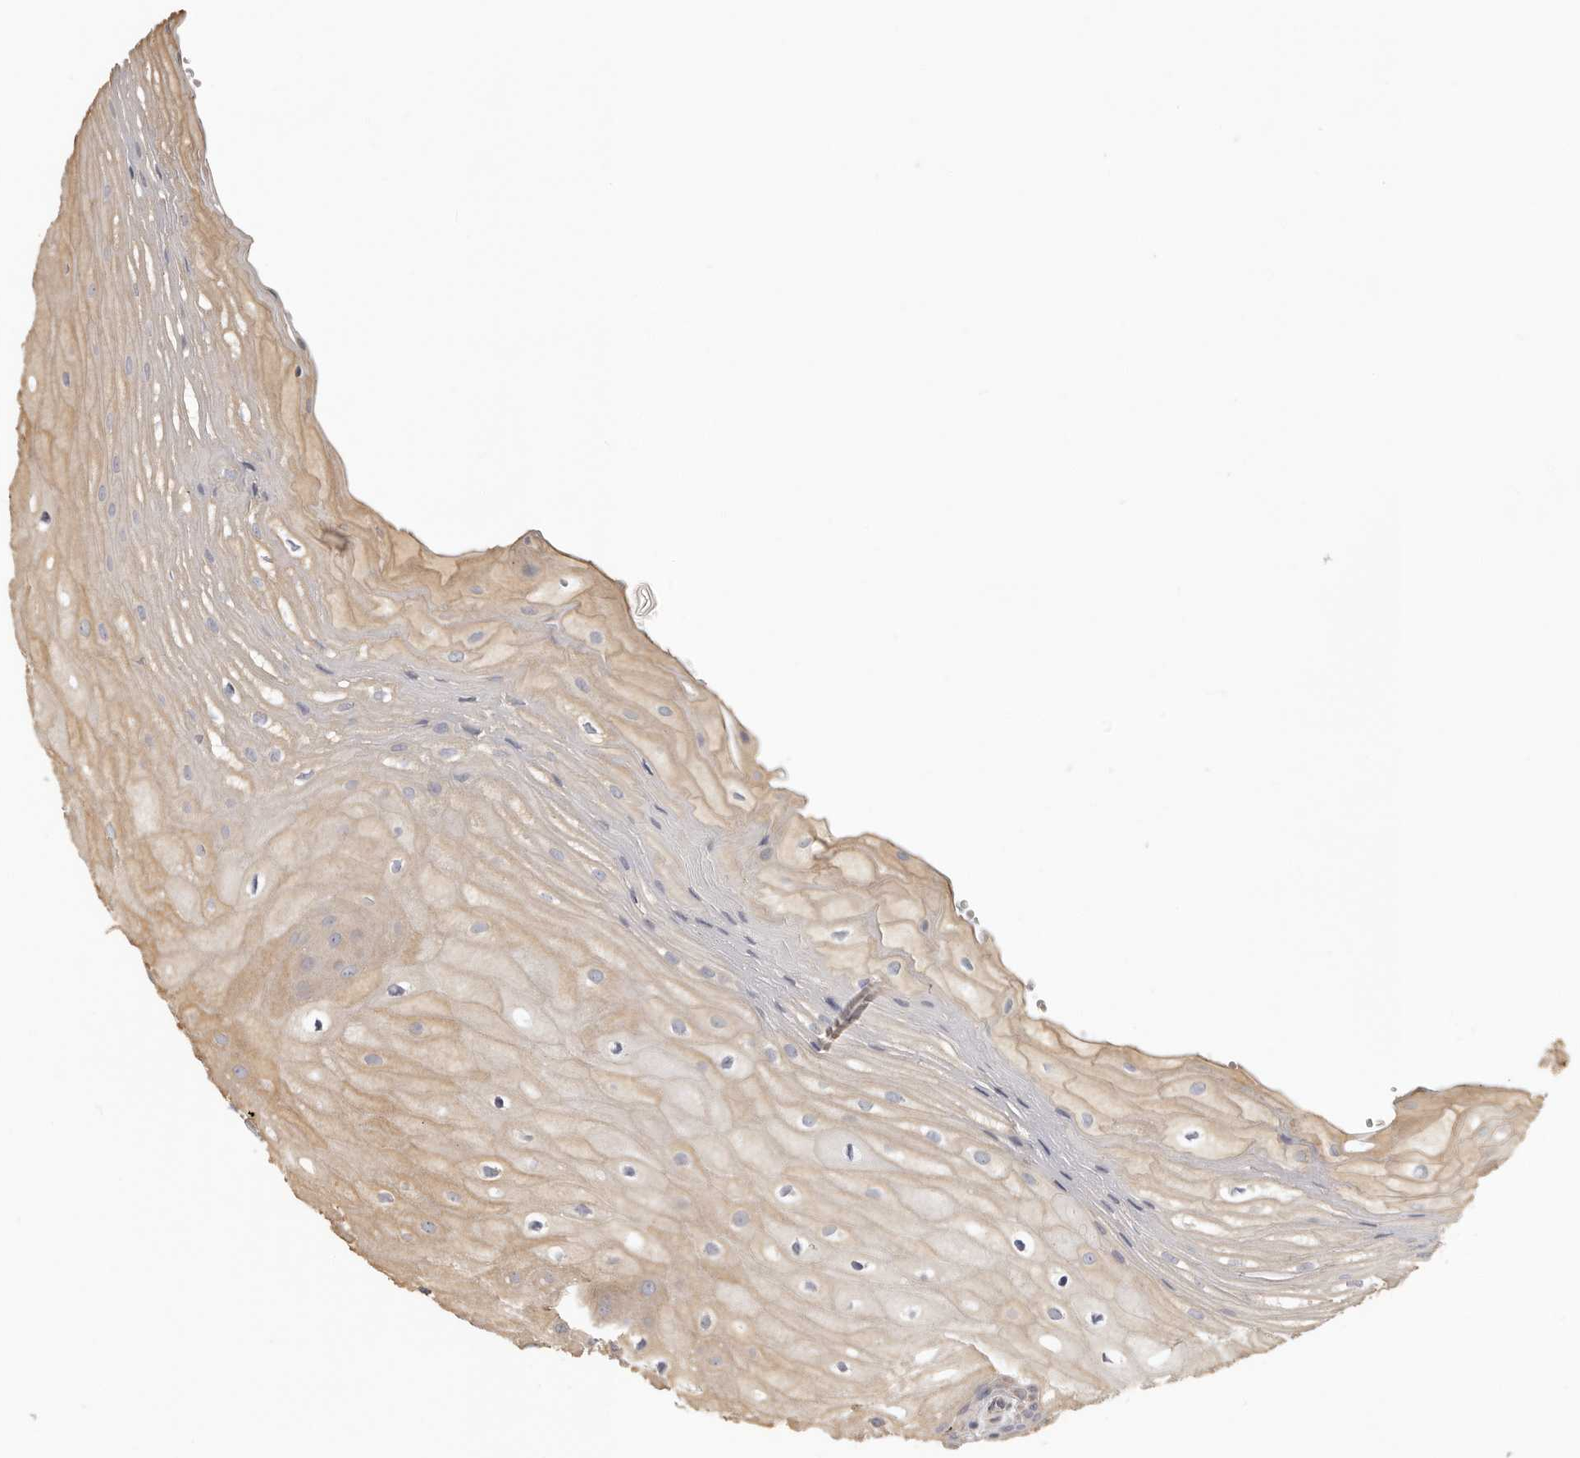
{"staining": {"intensity": "moderate", "quantity": ">75%", "location": "cytoplasmic/membranous"}, "tissue": "oral mucosa", "cell_type": "Squamous epithelial cells", "image_type": "normal", "snomed": [{"axis": "morphology", "description": "Normal tissue, NOS"}, {"axis": "topography", "description": "Oral tissue"}], "caption": "Normal oral mucosa shows moderate cytoplasmic/membranous expression in approximately >75% of squamous epithelial cells Using DAB (brown) and hematoxylin (blue) stains, captured at high magnification using brightfield microscopy..", "gene": "UNK", "patient": {"sex": "male", "age": 52}}